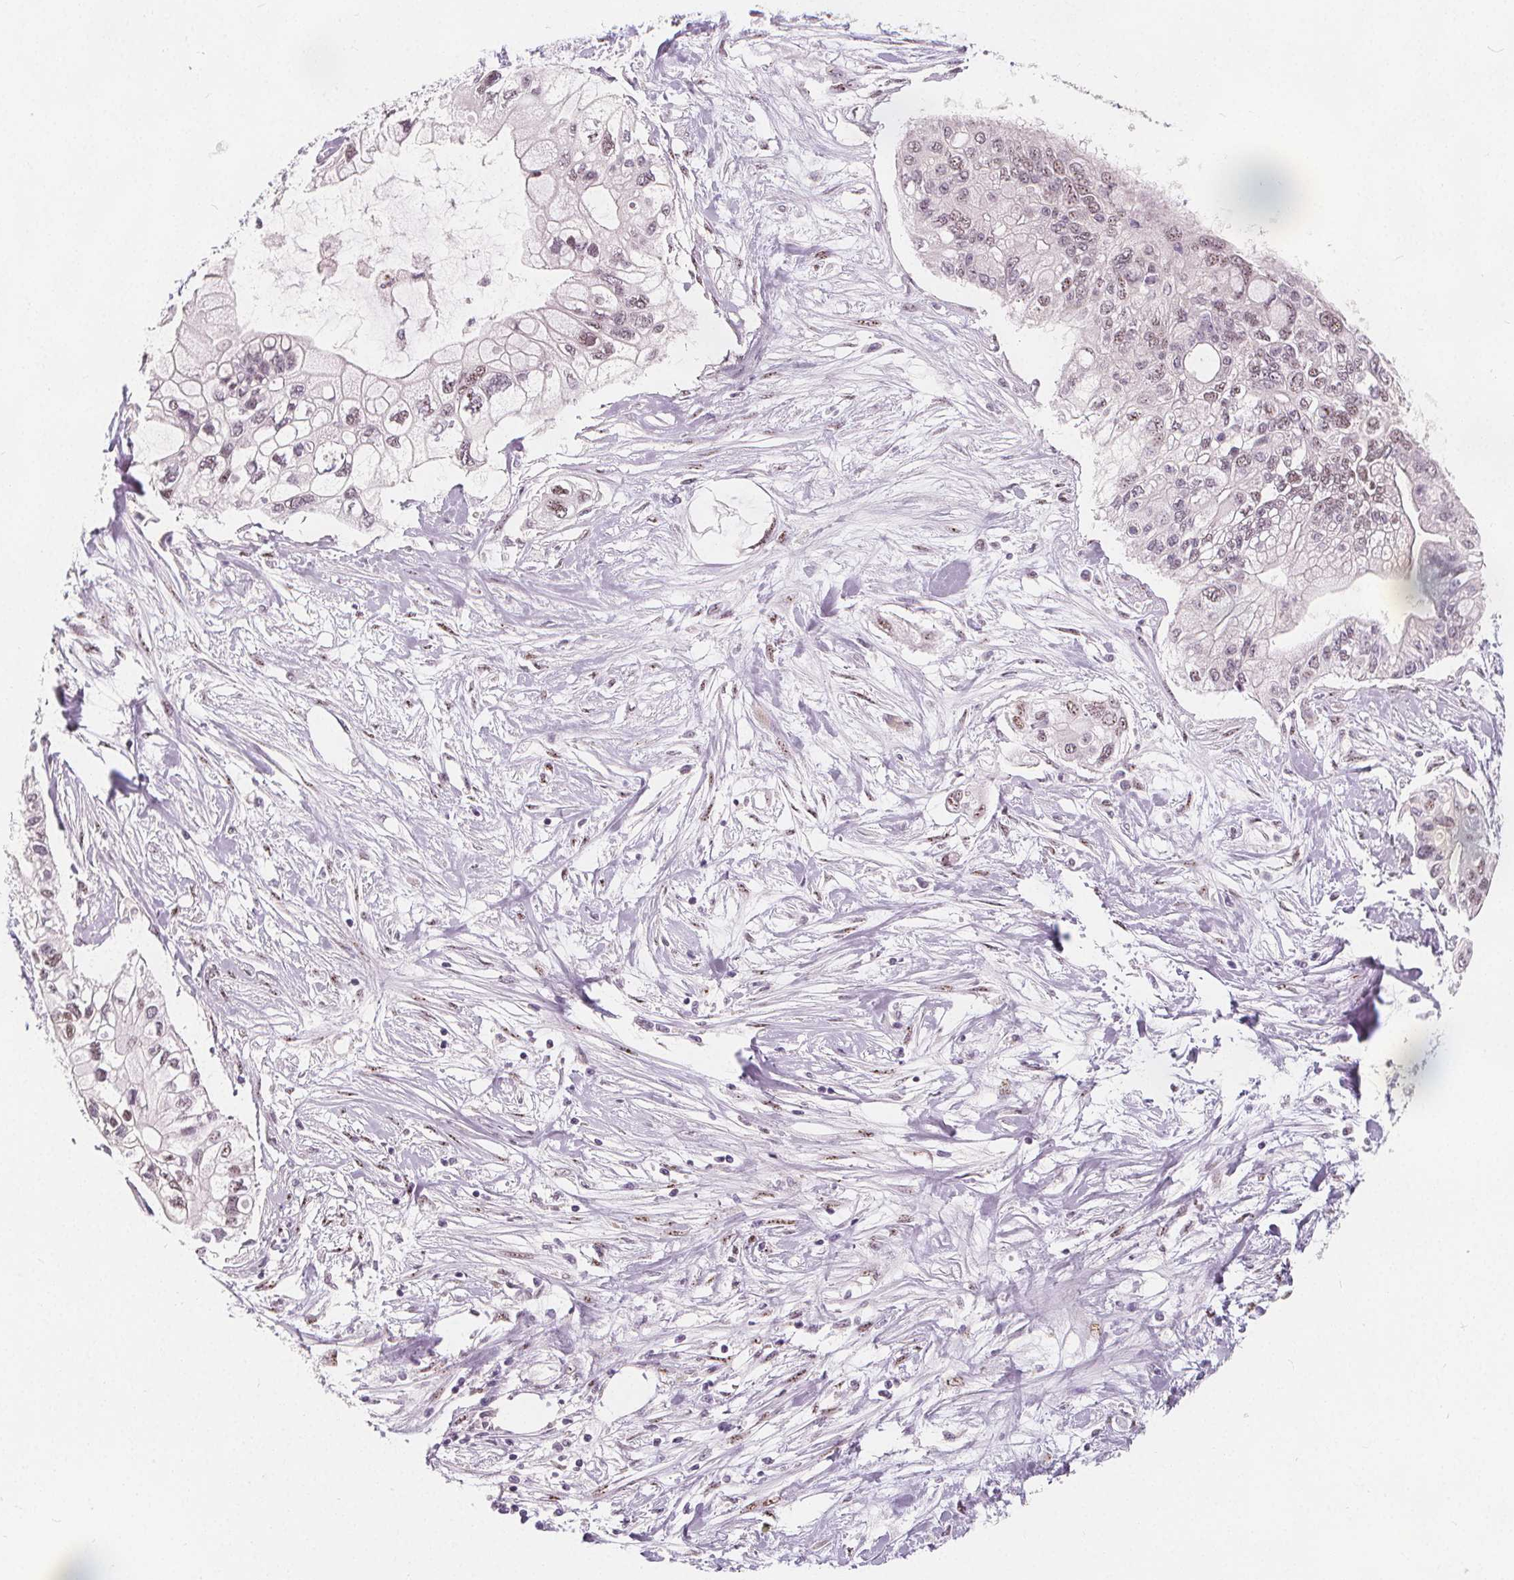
{"staining": {"intensity": "negative", "quantity": "none", "location": "none"}, "tissue": "pancreatic cancer", "cell_type": "Tumor cells", "image_type": "cancer", "snomed": [{"axis": "morphology", "description": "Adenocarcinoma, NOS"}, {"axis": "topography", "description": "Pancreas"}], "caption": "Photomicrograph shows no protein staining in tumor cells of pancreatic cancer (adenocarcinoma) tissue. Nuclei are stained in blue.", "gene": "DRC3", "patient": {"sex": "female", "age": 77}}